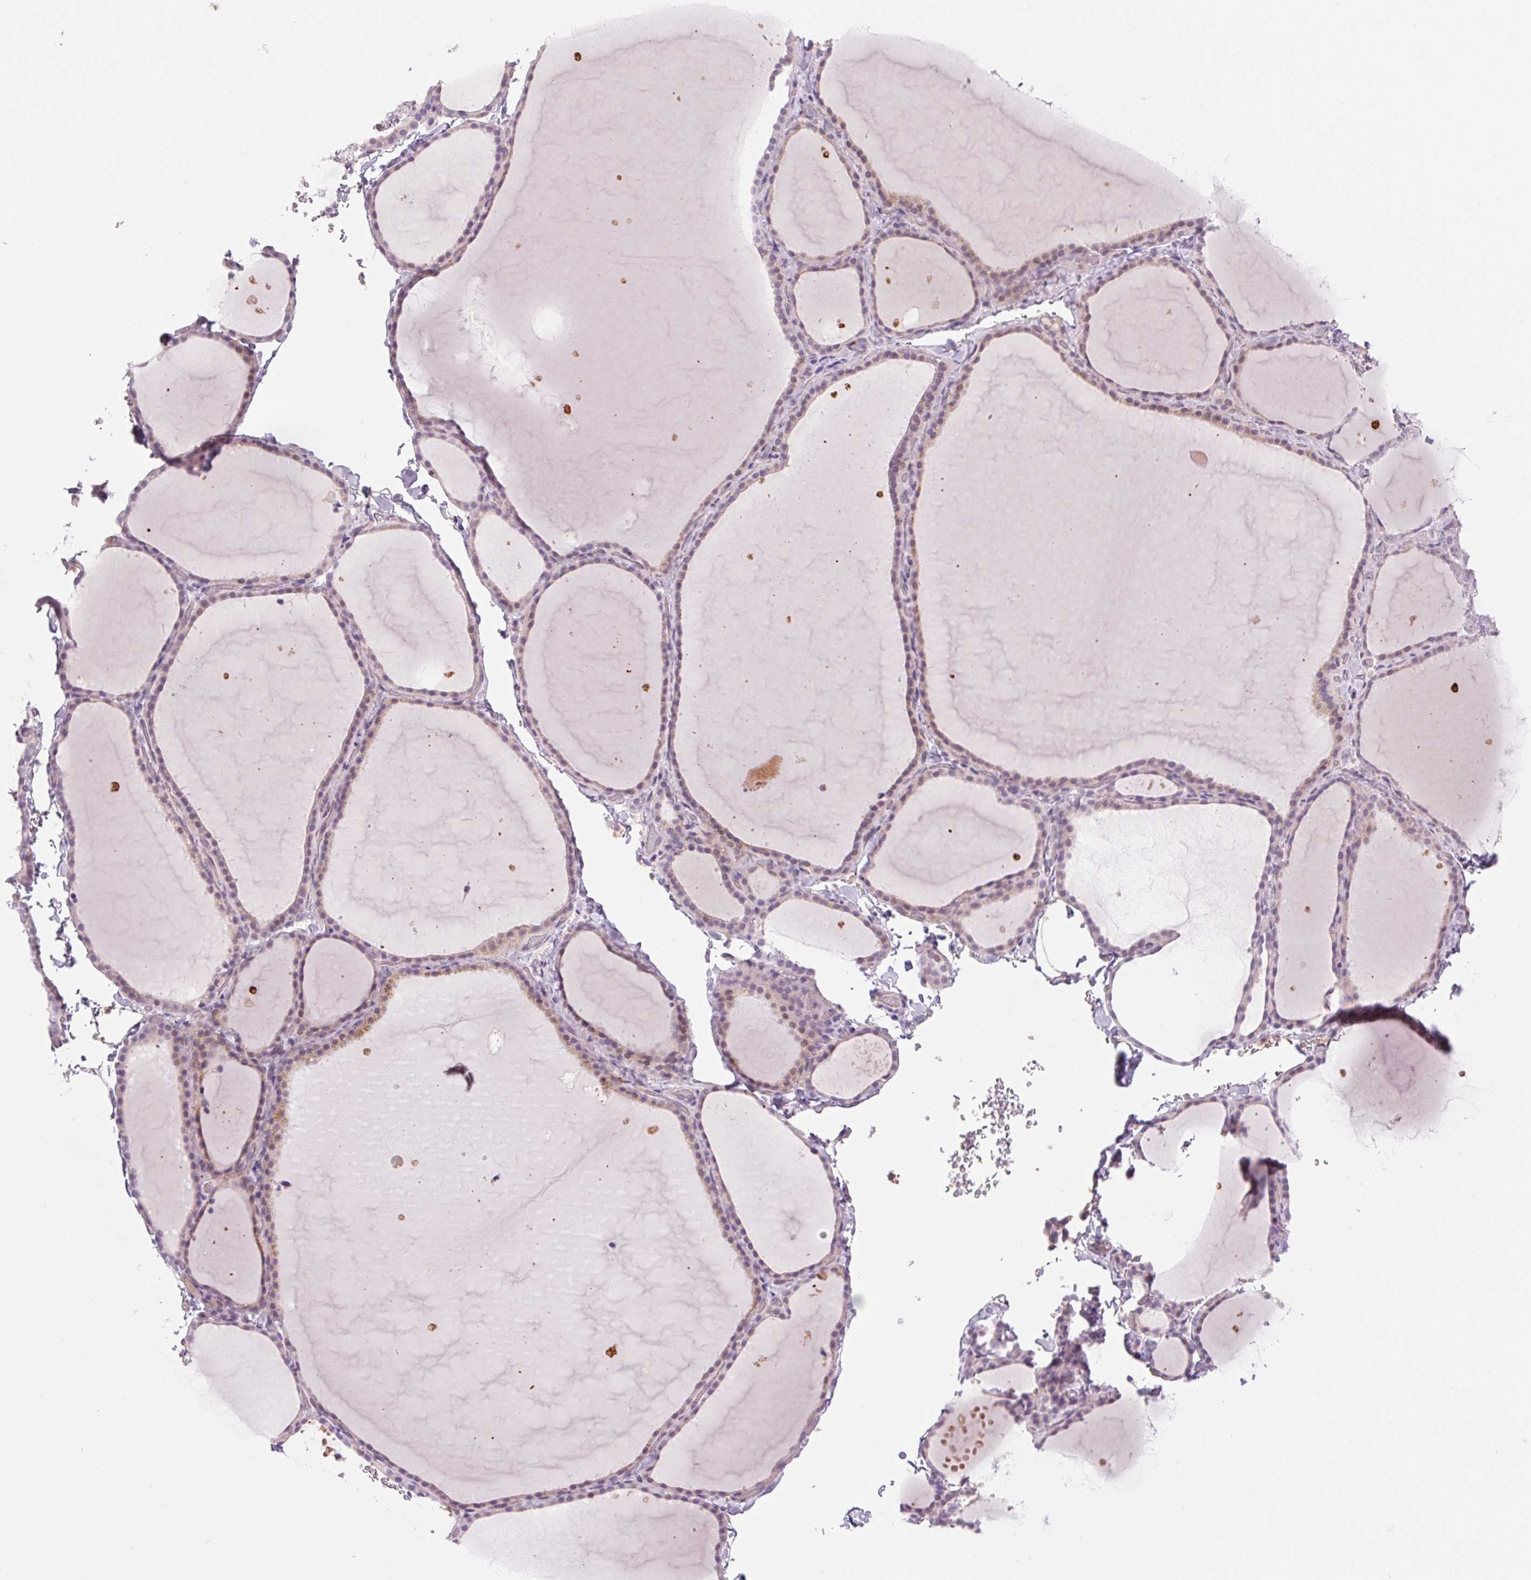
{"staining": {"intensity": "negative", "quantity": "none", "location": "none"}, "tissue": "thyroid gland", "cell_type": "Glandular cells", "image_type": "normal", "snomed": [{"axis": "morphology", "description": "Normal tissue, NOS"}, {"axis": "topography", "description": "Thyroid gland"}], "caption": "IHC of benign human thyroid gland demonstrates no positivity in glandular cells. (Stains: DAB (3,3'-diaminobenzidine) immunohistochemistry with hematoxylin counter stain, Microscopy: brightfield microscopy at high magnification).", "gene": "KRT1", "patient": {"sex": "female", "age": 22}}